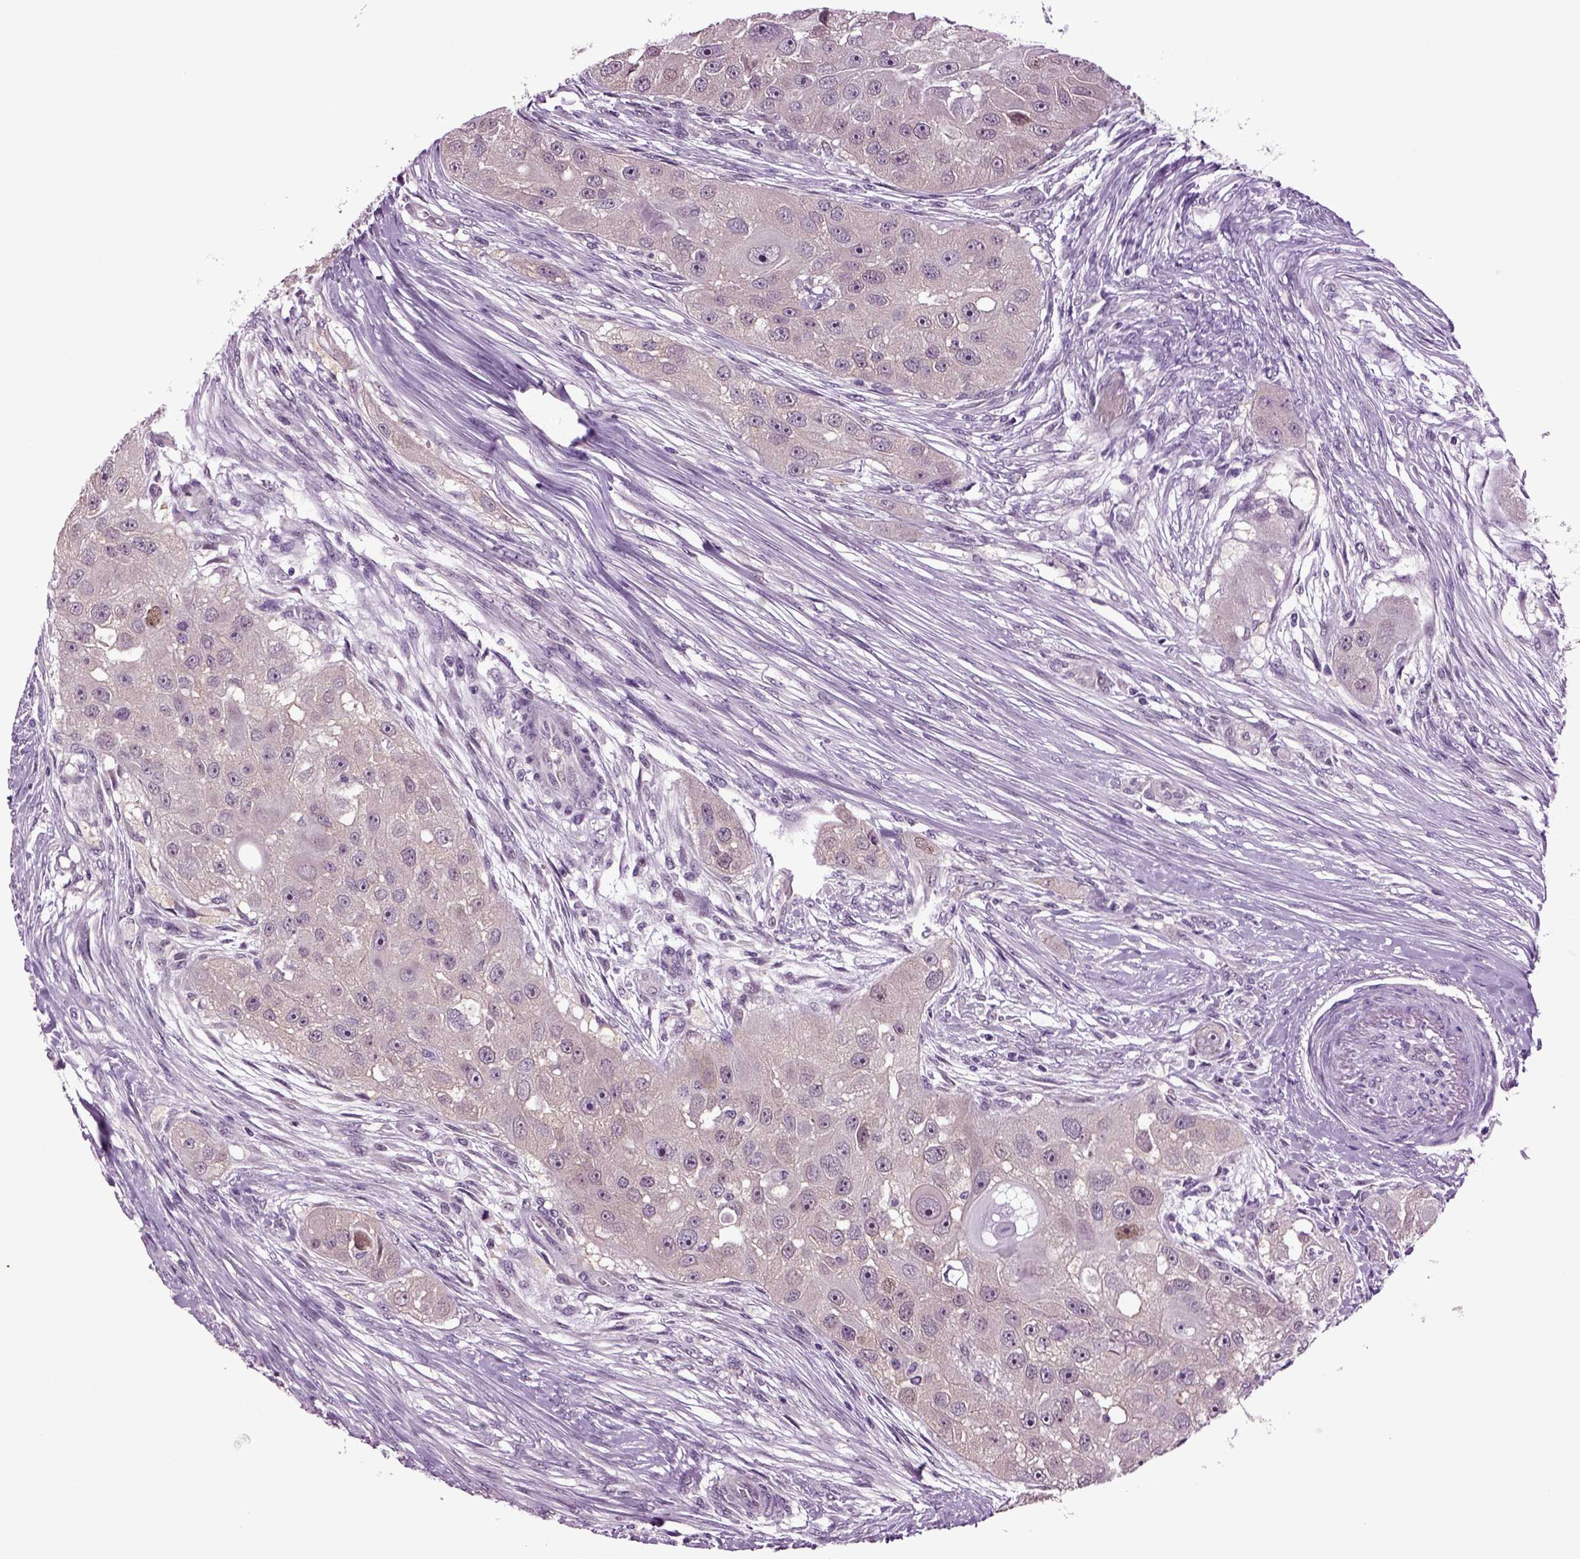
{"staining": {"intensity": "negative", "quantity": "none", "location": "none"}, "tissue": "head and neck cancer", "cell_type": "Tumor cells", "image_type": "cancer", "snomed": [{"axis": "morphology", "description": "Normal tissue, NOS"}, {"axis": "morphology", "description": "Squamous cell carcinoma, NOS"}, {"axis": "topography", "description": "Skeletal muscle"}, {"axis": "topography", "description": "Head-Neck"}], "caption": "The histopathology image demonstrates no staining of tumor cells in squamous cell carcinoma (head and neck).", "gene": "PLCH2", "patient": {"sex": "male", "age": 51}}